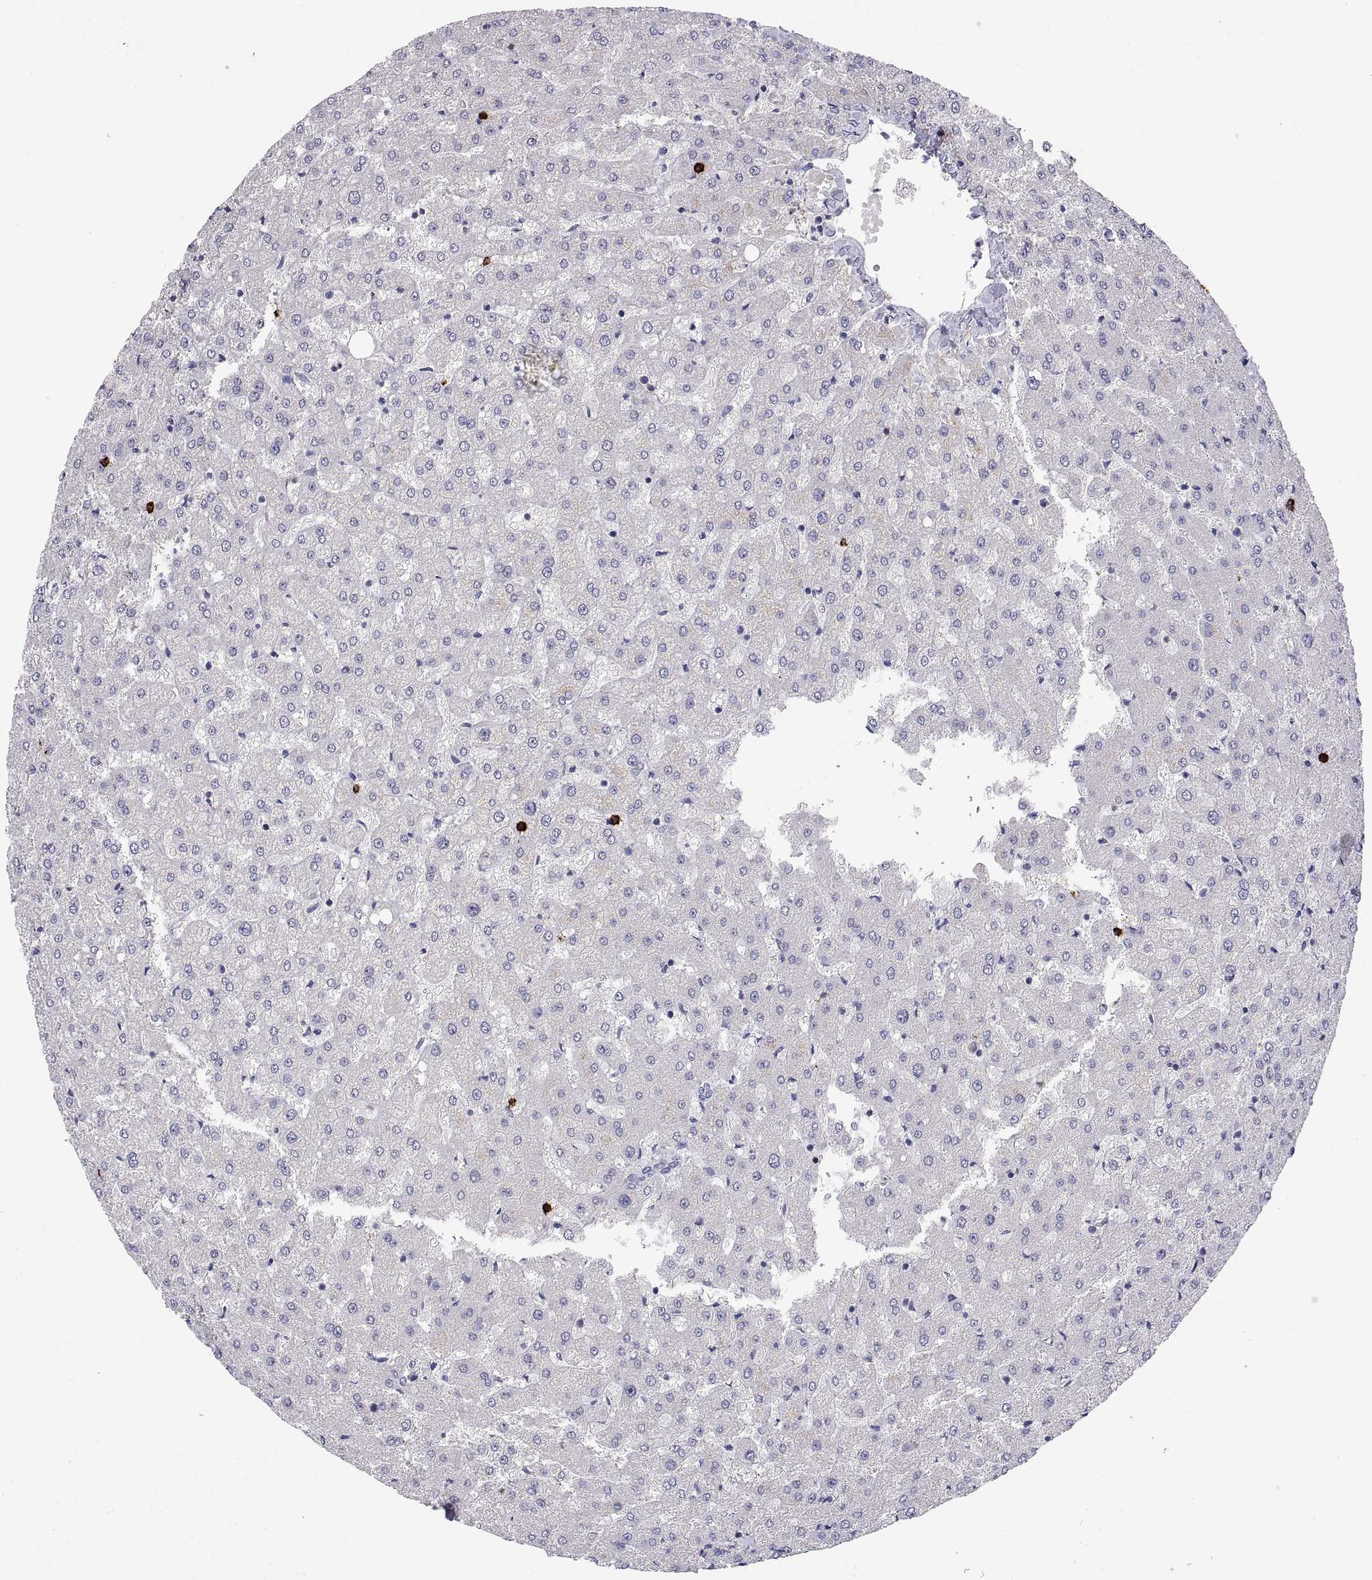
{"staining": {"intensity": "negative", "quantity": "none", "location": "none"}, "tissue": "liver", "cell_type": "Cholangiocytes", "image_type": "normal", "snomed": [{"axis": "morphology", "description": "Normal tissue, NOS"}, {"axis": "topography", "description": "Liver"}], "caption": "IHC image of benign liver: liver stained with DAB reveals no significant protein positivity in cholangiocytes.", "gene": "MS4A1", "patient": {"sex": "female", "age": 50}}